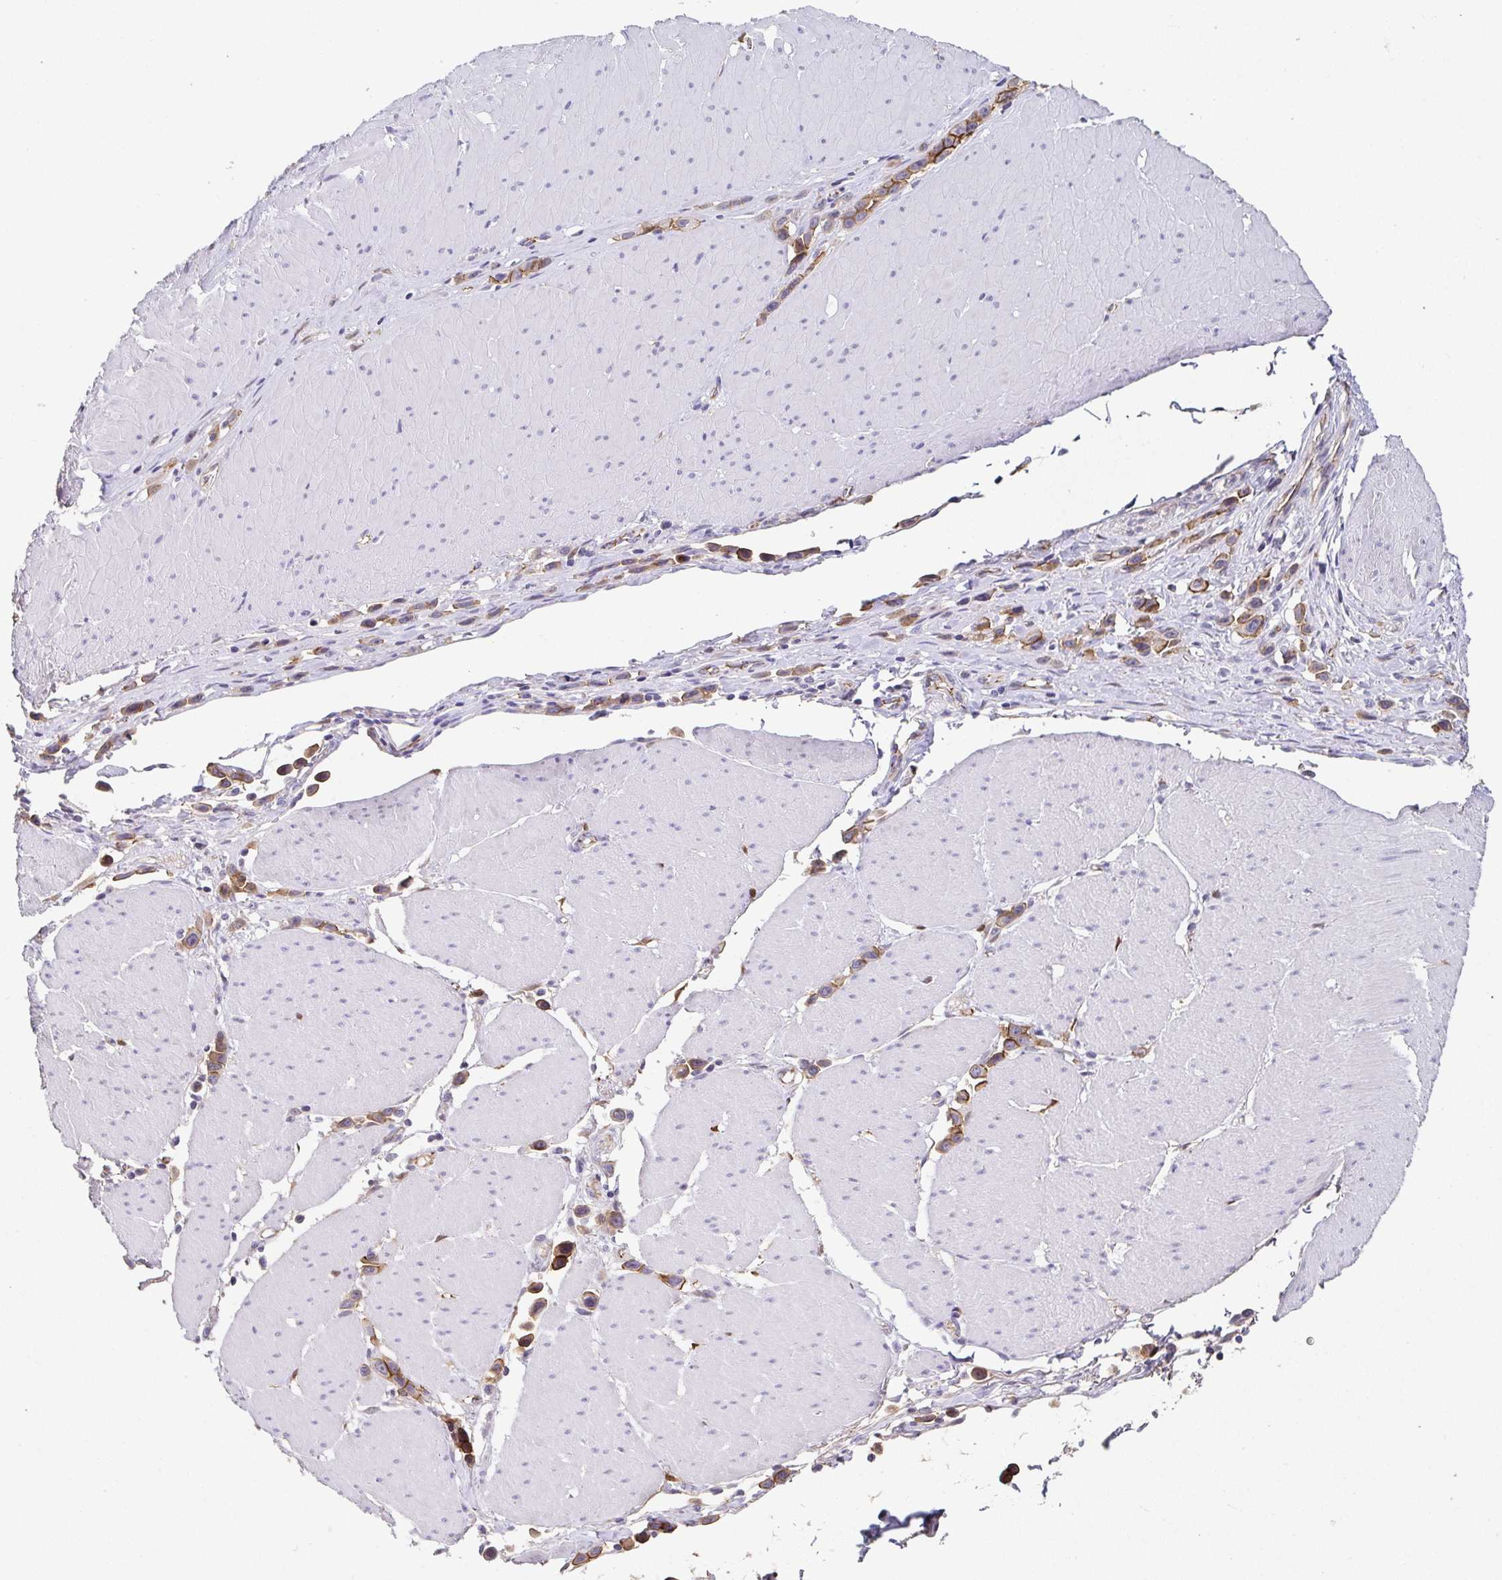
{"staining": {"intensity": "moderate", "quantity": ">75%", "location": "cytoplasmic/membranous"}, "tissue": "stomach cancer", "cell_type": "Tumor cells", "image_type": "cancer", "snomed": [{"axis": "morphology", "description": "Adenocarcinoma, NOS"}, {"axis": "topography", "description": "Stomach"}], "caption": "A high-resolution image shows immunohistochemistry staining of adenocarcinoma (stomach), which displays moderate cytoplasmic/membranous expression in approximately >75% of tumor cells.", "gene": "PIWIL3", "patient": {"sex": "male", "age": 47}}